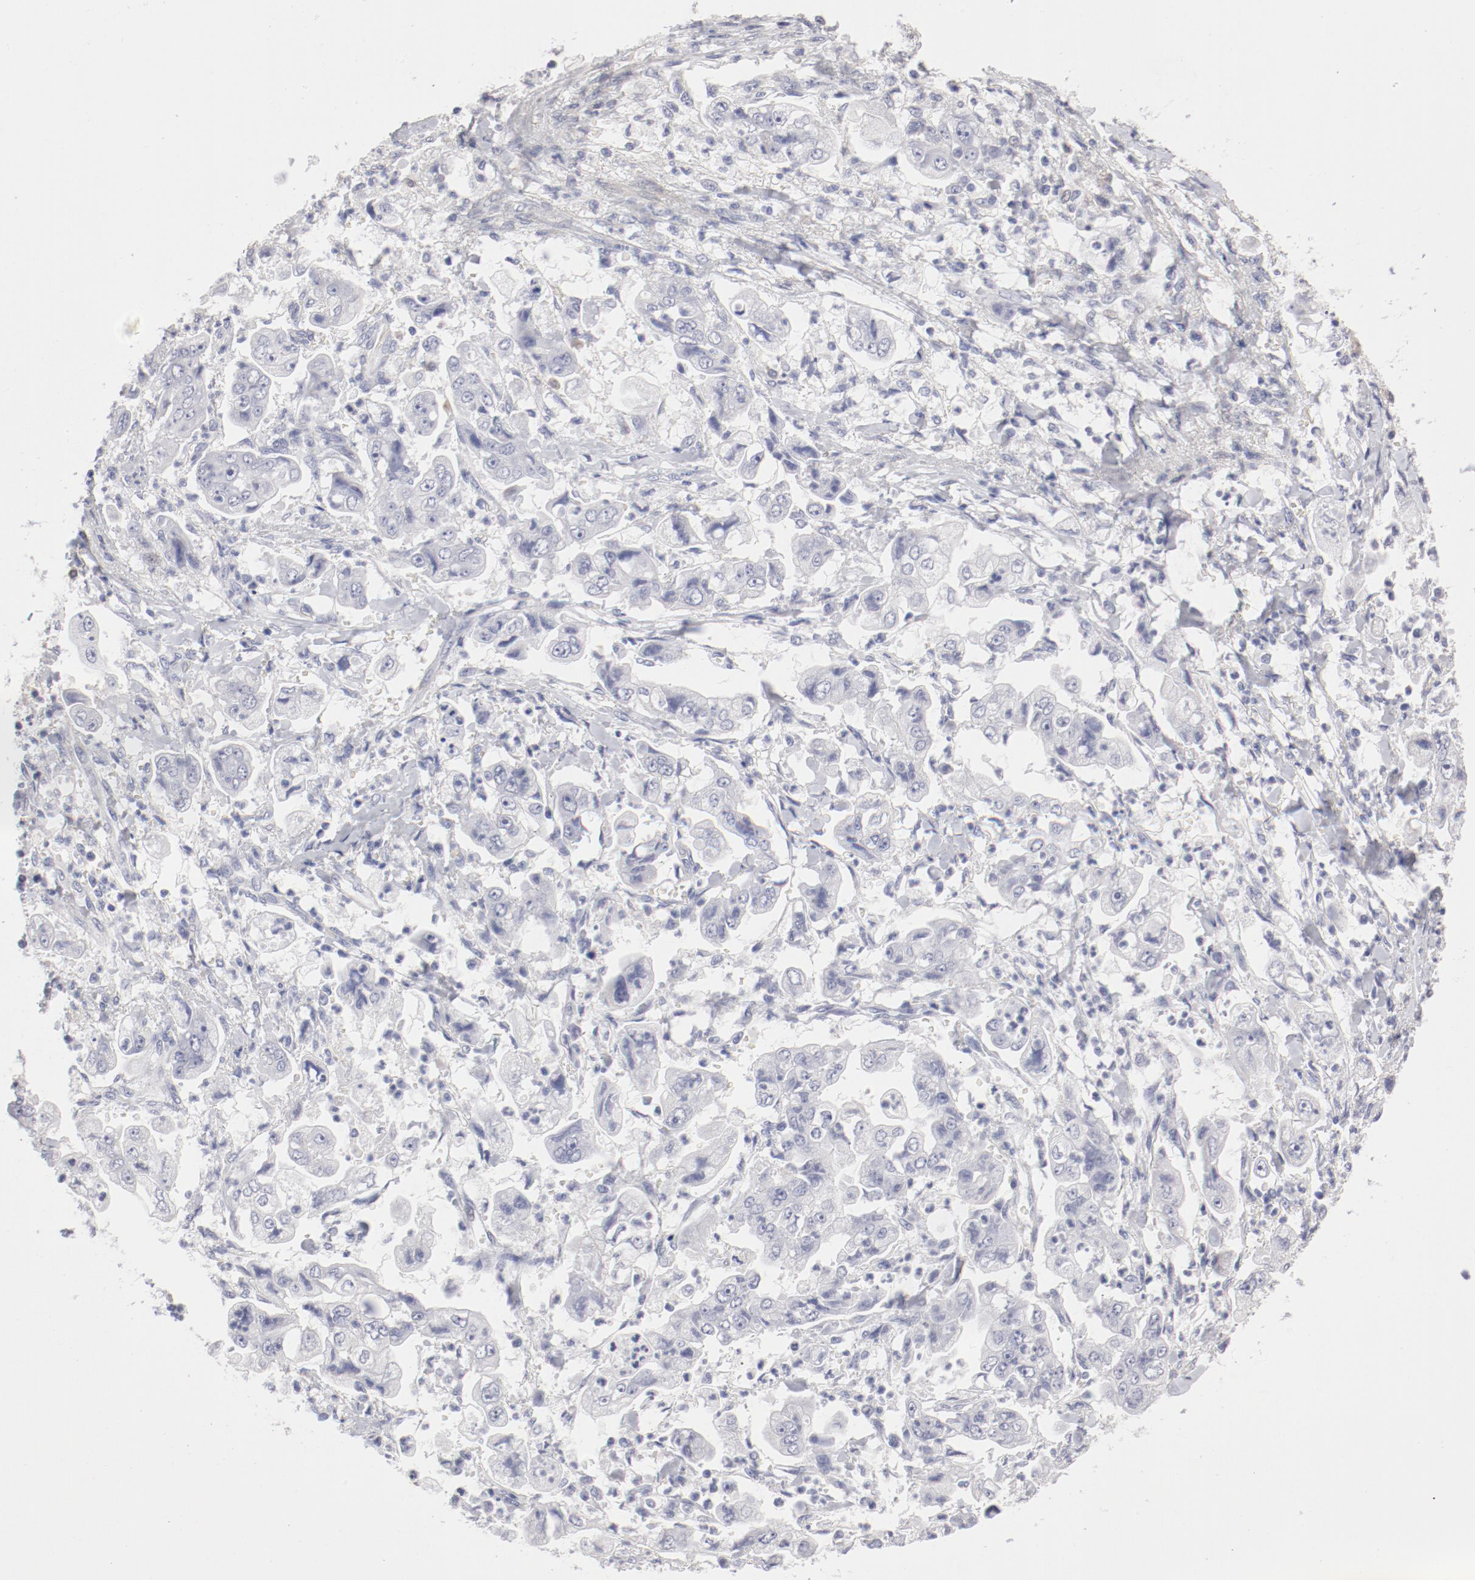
{"staining": {"intensity": "negative", "quantity": "none", "location": "none"}, "tissue": "stomach cancer", "cell_type": "Tumor cells", "image_type": "cancer", "snomed": [{"axis": "morphology", "description": "Adenocarcinoma, NOS"}, {"axis": "topography", "description": "Stomach"}], "caption": "DAB immunohistochemical staining of human stomach cancer shows no significant positivity in tumor cells.", "gene": "LAX1", "patient": {"sex": "male", "age": 62}}